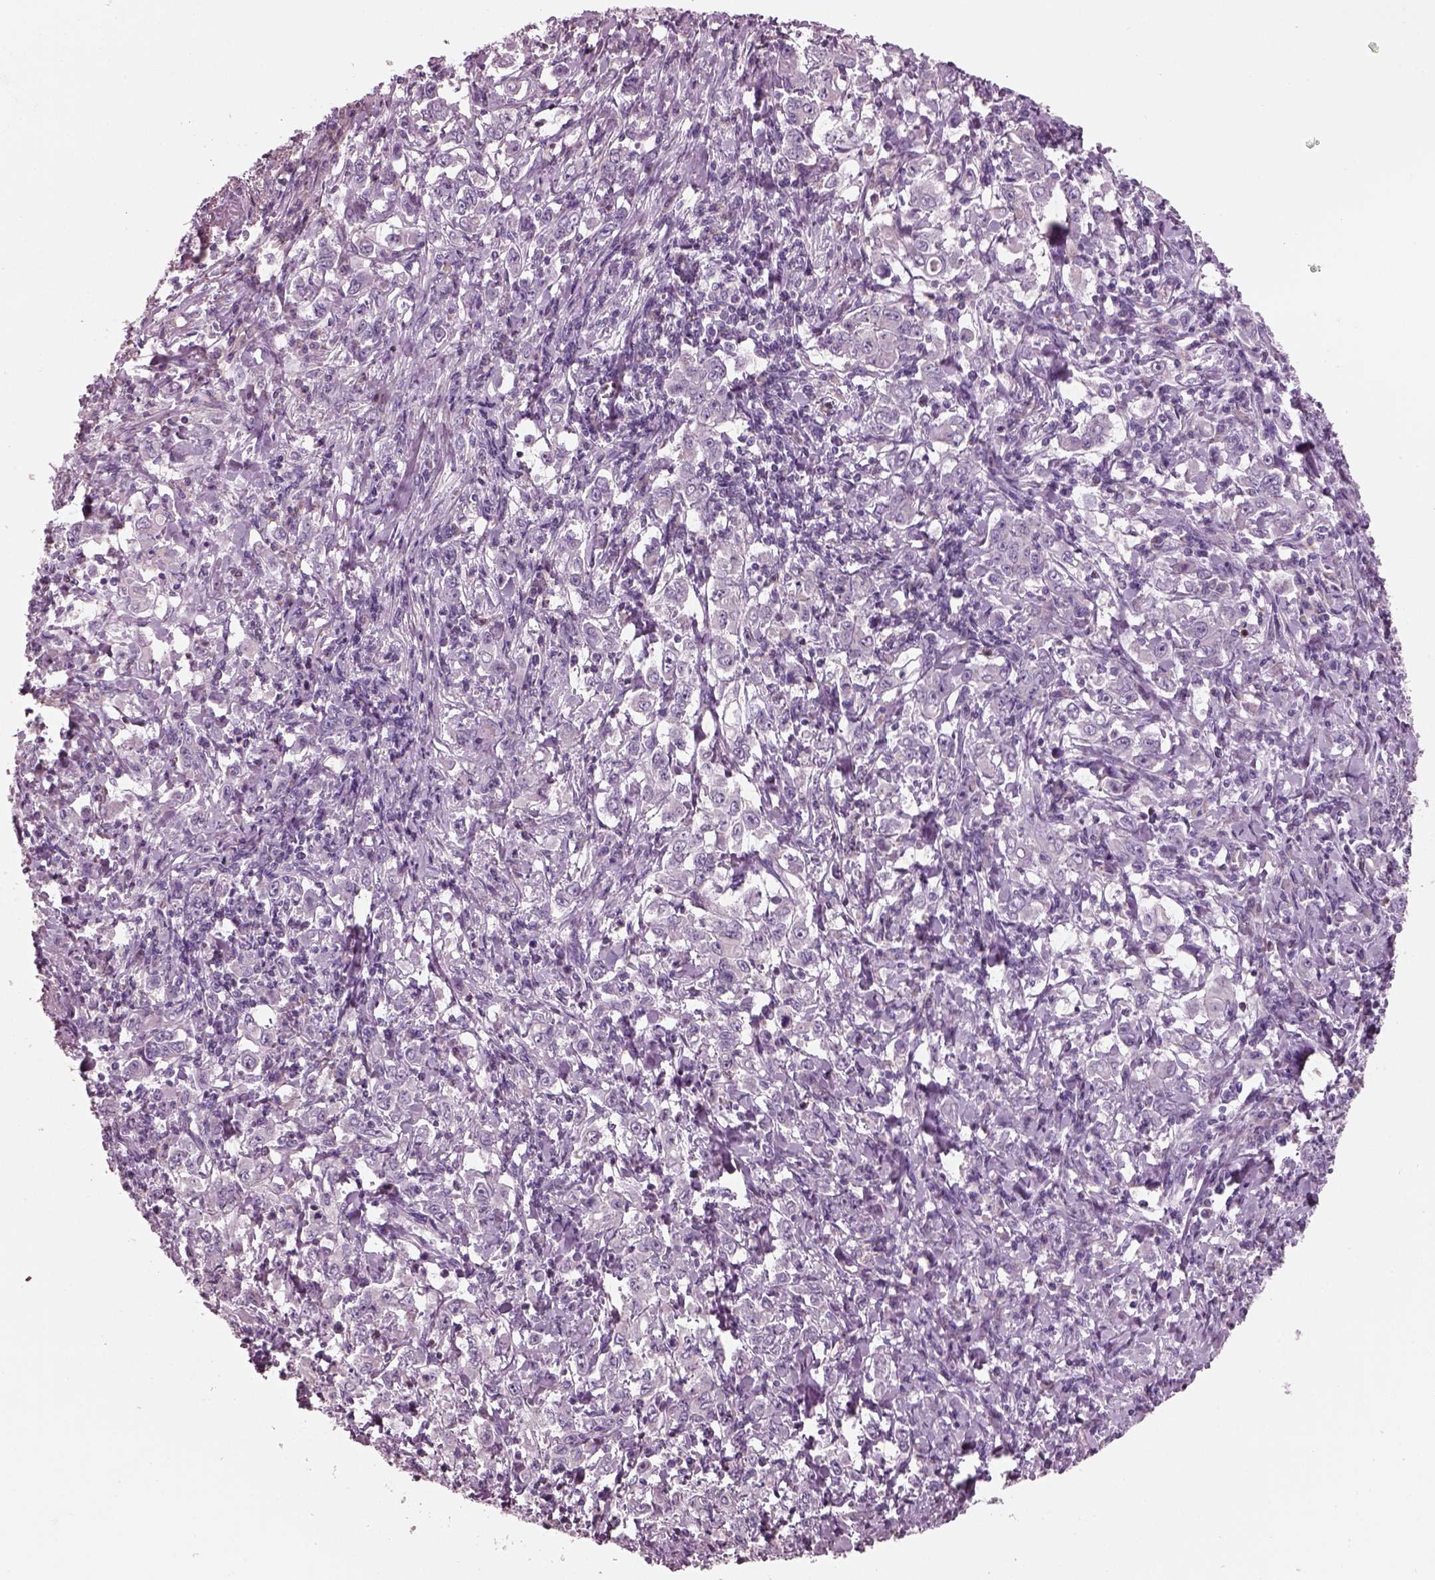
{"staining": {"intensity": "negative", "quantity": "none", "location": "none"}, "tissue": "stomach cancer", "cell_type": "Tumor cells", "image_type": "cancer", "snomed": [{"axis": "morphology", "description": "Adenocarcinoma, NOS"}, {"axis": "topography", "description": "Stomach, lower"}], "caption": "Photomicrograph shows no significant protein staining in tumor cells of adenocarcinoma (stomach).", "gene": "SLC27A2", "patient": {"sex": "female", "age": 72}}